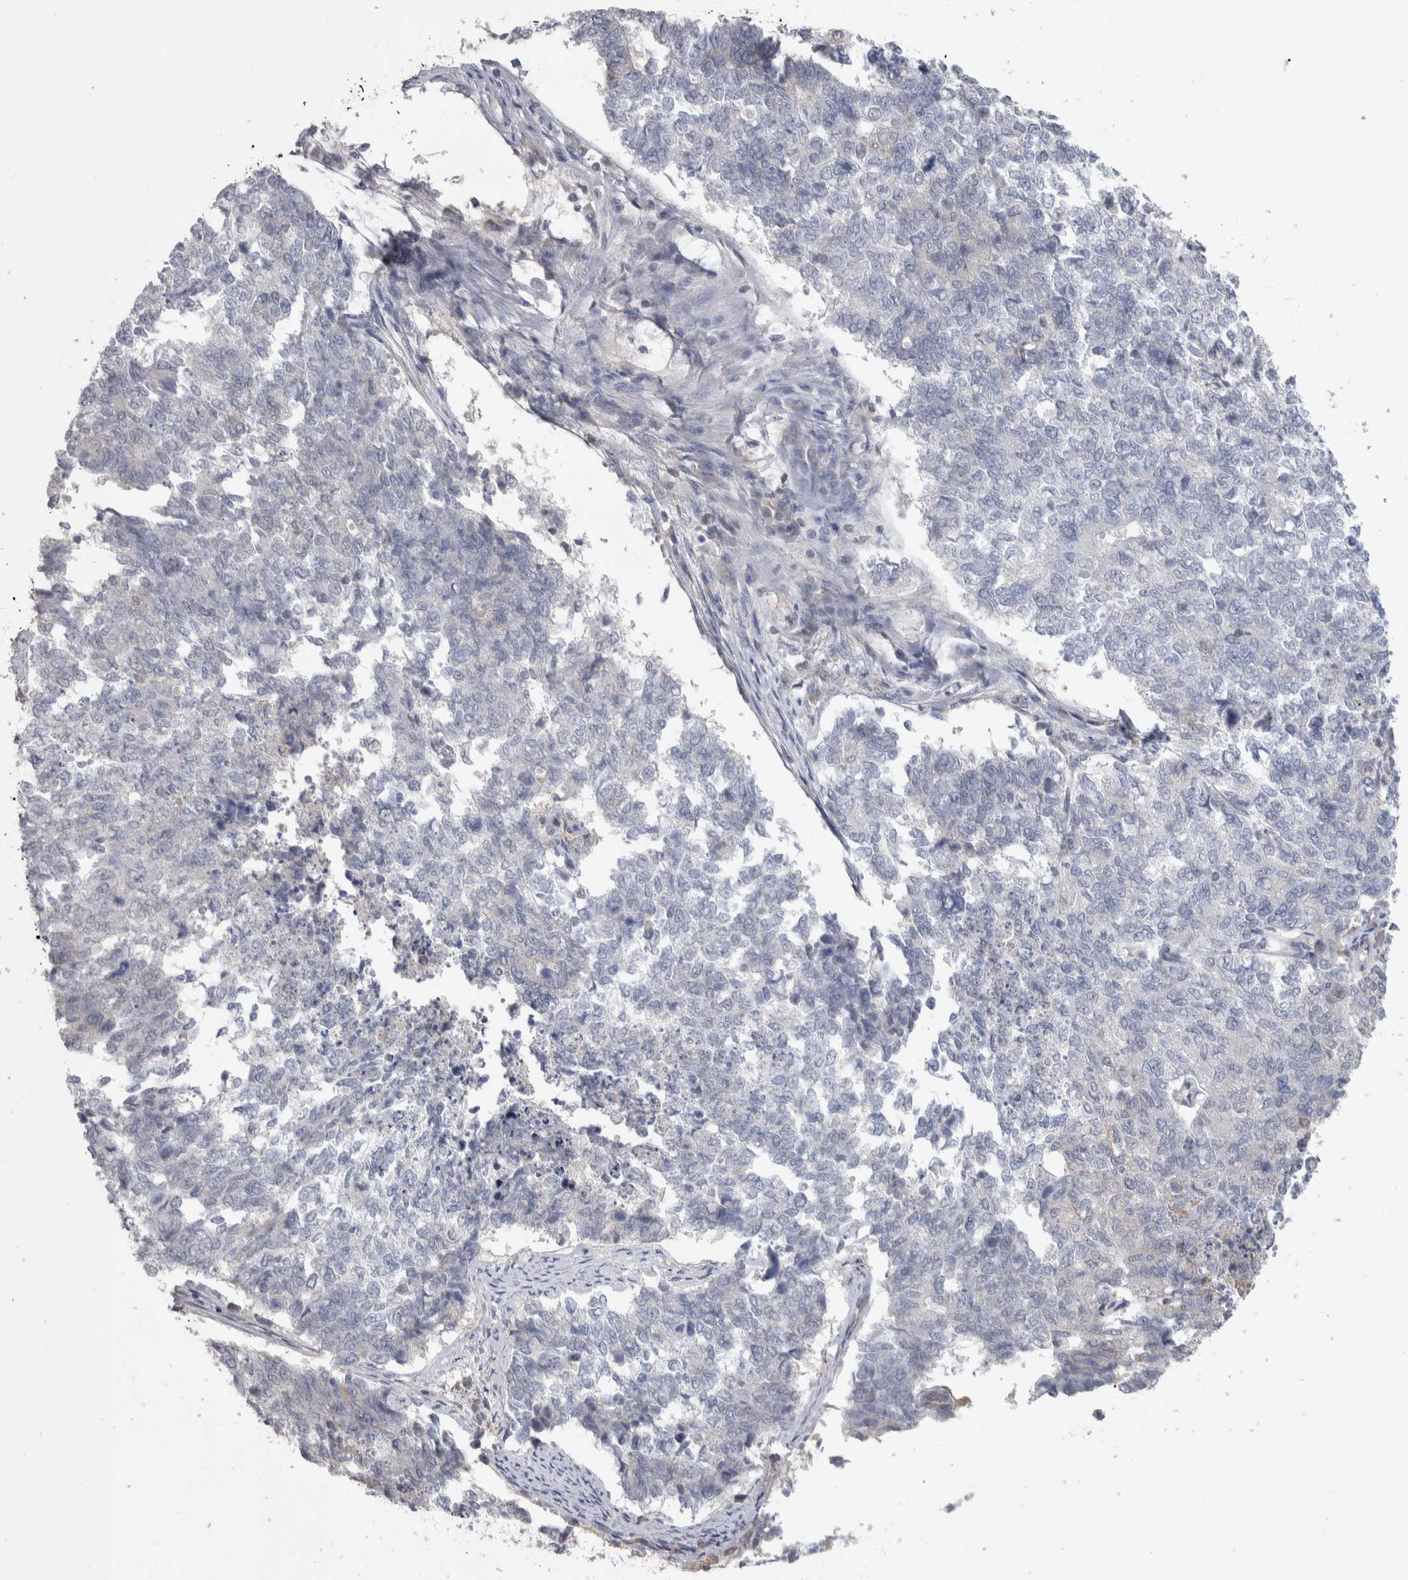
{"staining": {"intensity": "negative", "quantity": "none", "location": "none"}, "tissue": "cervical cancer", "cell_type": "Tumor cells", "image_type": "cancer", "snomed": [{"axis": "morphology", "description": "Squamous cell carcinoma, NOS"}, {"axis": "topography", "description": "Cervix"}], "caption": "Tumor cells are negative for protein expression in human squamous cell carcinoma (cervical). (IHC, brightfield microscopy, high magnification).", "gene": "GPHN", "patient": {"sex": "female", "age": 63}}